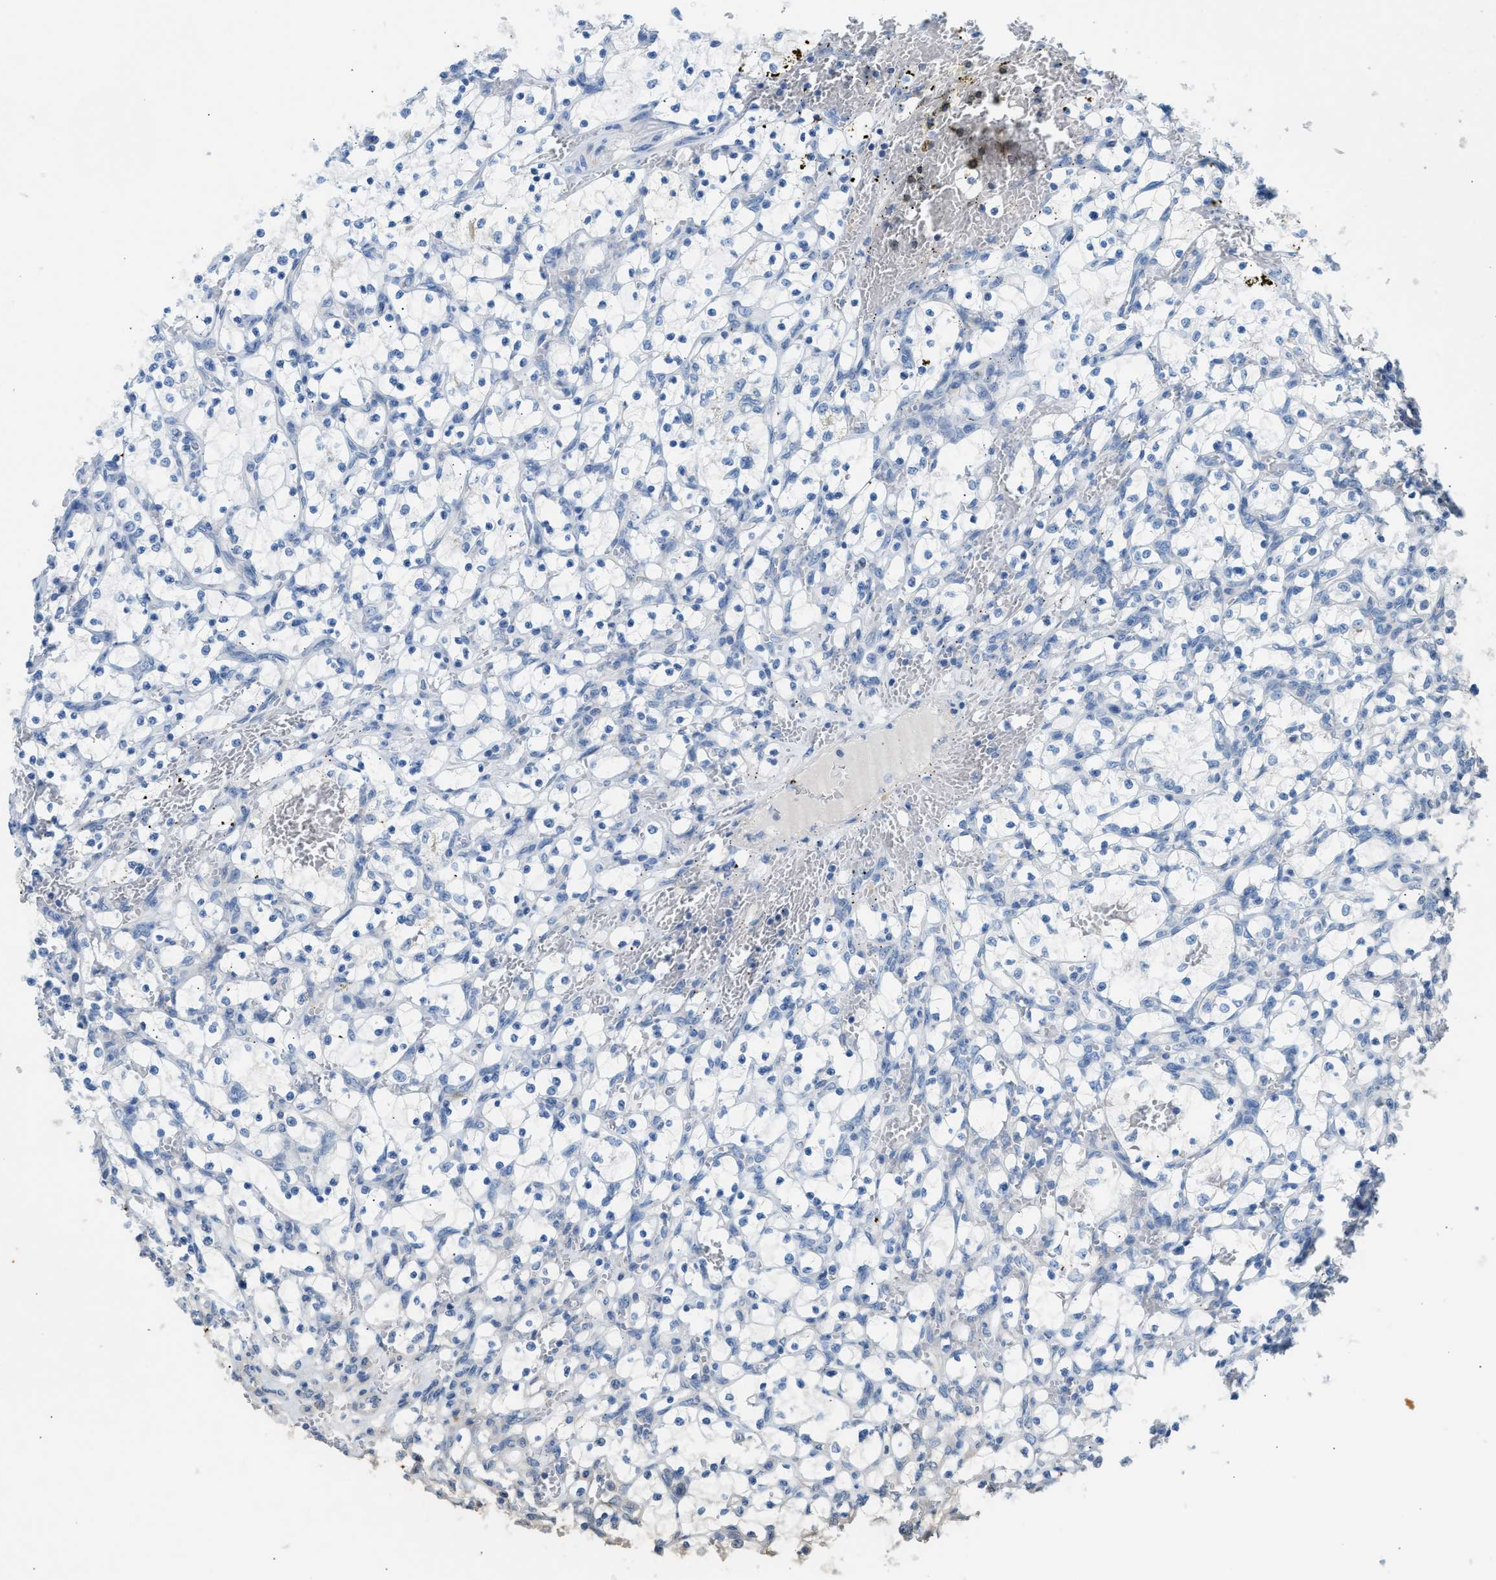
{"staining": {"intensity": "negative", "quantity": "none", "location": "none"}, "tissue": "renal cancer", "cell_type": "Tumor cells", "image_type": "cancer", "snomed": [{"axis": "morphology", "description": "Adenocarcinoma, NOS"}, {"axis": "topography", "description": "Kidney"}], "caption": "A histopathology image of human renal cancer (adenocarcinoma) is negative for staining in tumor cells.", "gene": "ERBB2", "patient": {"sex": "female", "age": 69}}